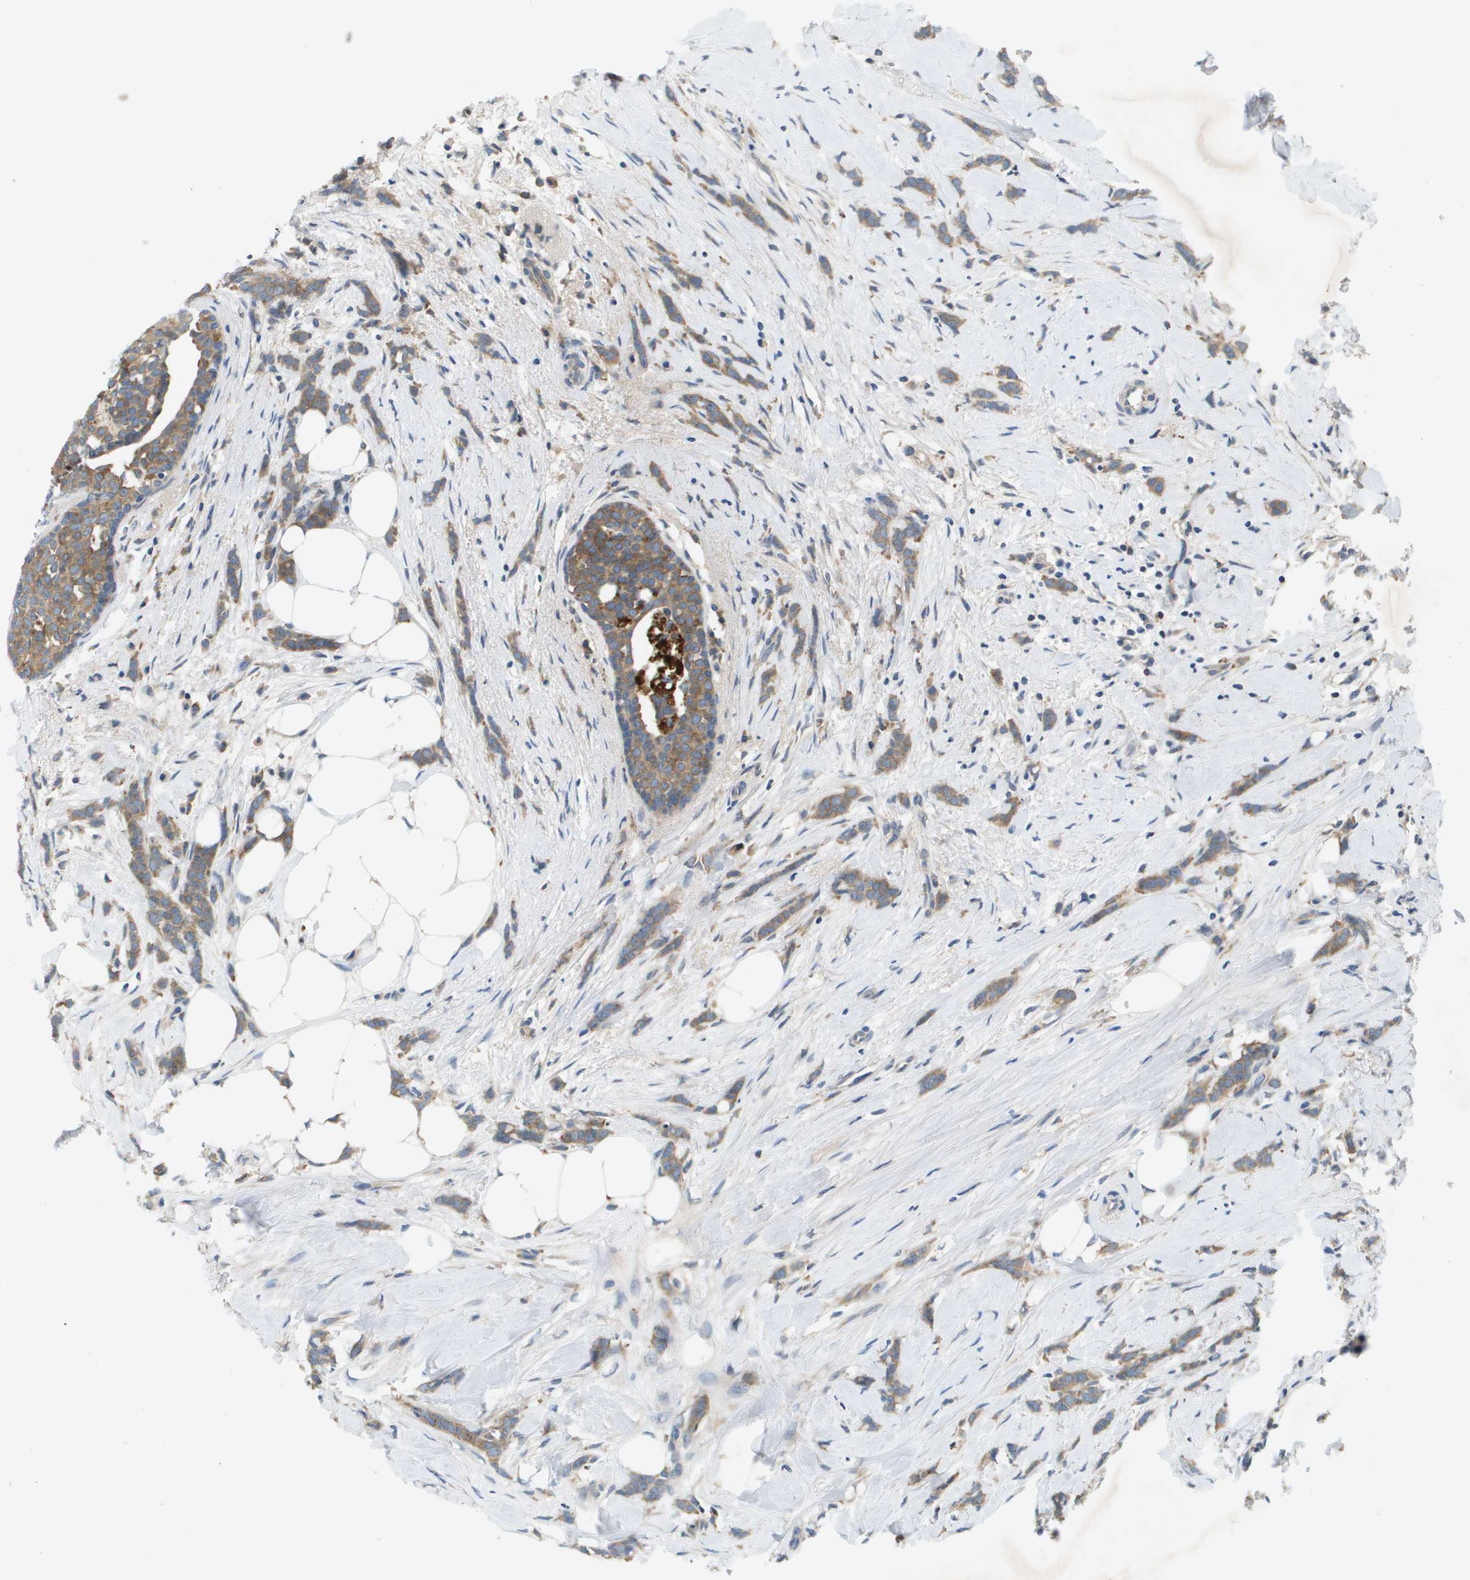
{"staining": {"intensity": "weak", "quantity": ">75%", "location": "cytoplasmic/membranous"}, "tissue": "breast cancer", "cell_type": "Tumor cells", "image_type": "cancer", "snomed": [{"axis": "morphology", "description": "Lobular carcinoma, in situ"}, {"axis": "morphology", "description": "Lobular carcinoma"}, {"axis": "topography", "description": "Breast"}], "caption": "Protein staining shows weak cytoplasmic/membranous staining in approximately >75% of tumor cells in breast cancer.", "gene": "SLC25A20", "patient": {"sex": "female", "age": 41}}